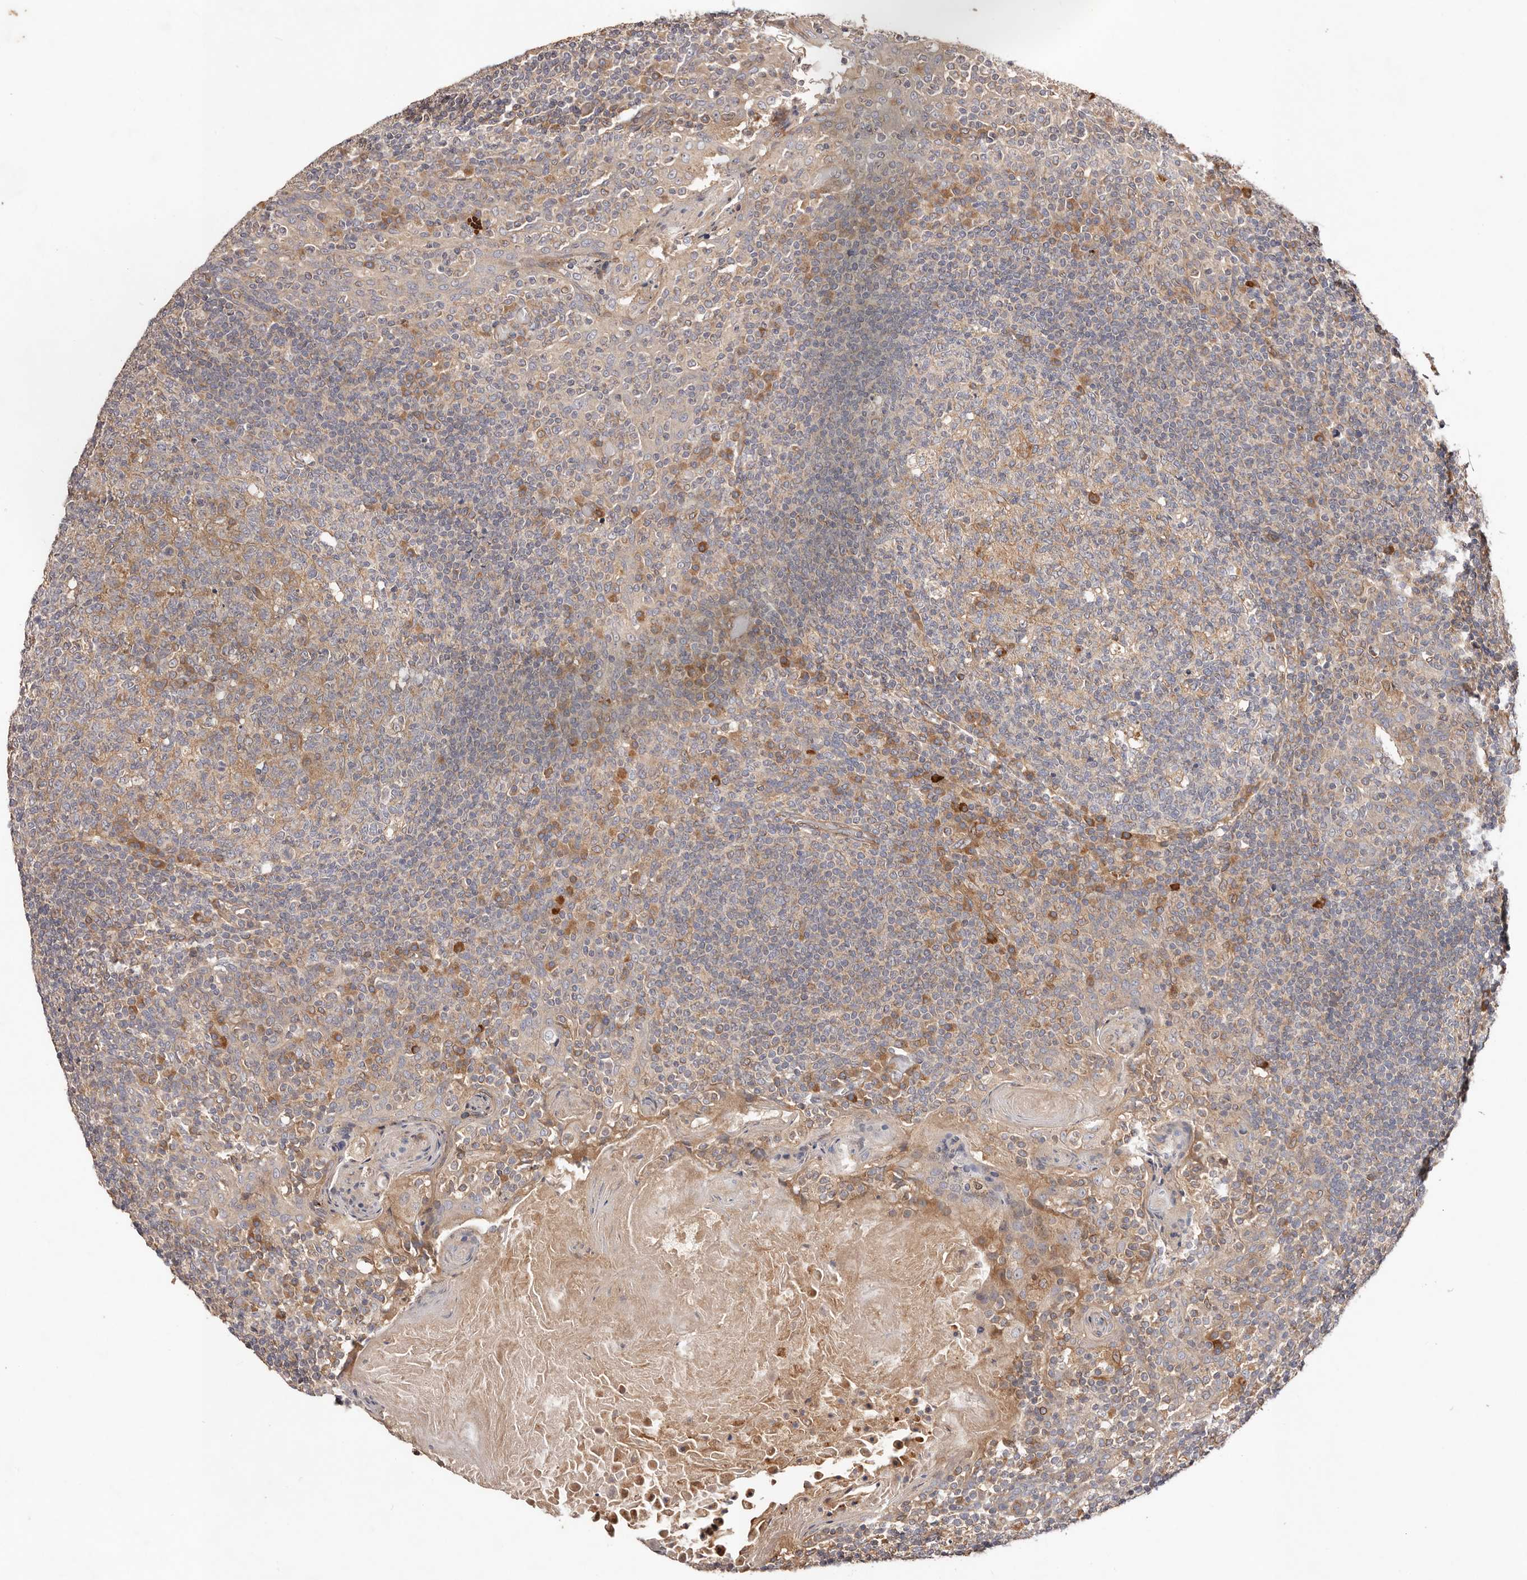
{"staining": {"intensity": "moderate", "quantity": "<25%", "location": "cytoplasmic/membranous"}, "tissue": "tonsil", "cell_type": "Germinal center cells", "image_type": "normal", "snomed": [{"axis": "morphology", "description": "Normal tissue, NOS"}, {"axis": "topography", "description": "Tonsil"}], "caption": "Protein analysis of benign tonsil shows moderate cytoplasmic/membranous positivity in approximately <25% of germinal center cells.", "gene": "MACF1", "patient": {"sex": "female", "age": 19}}